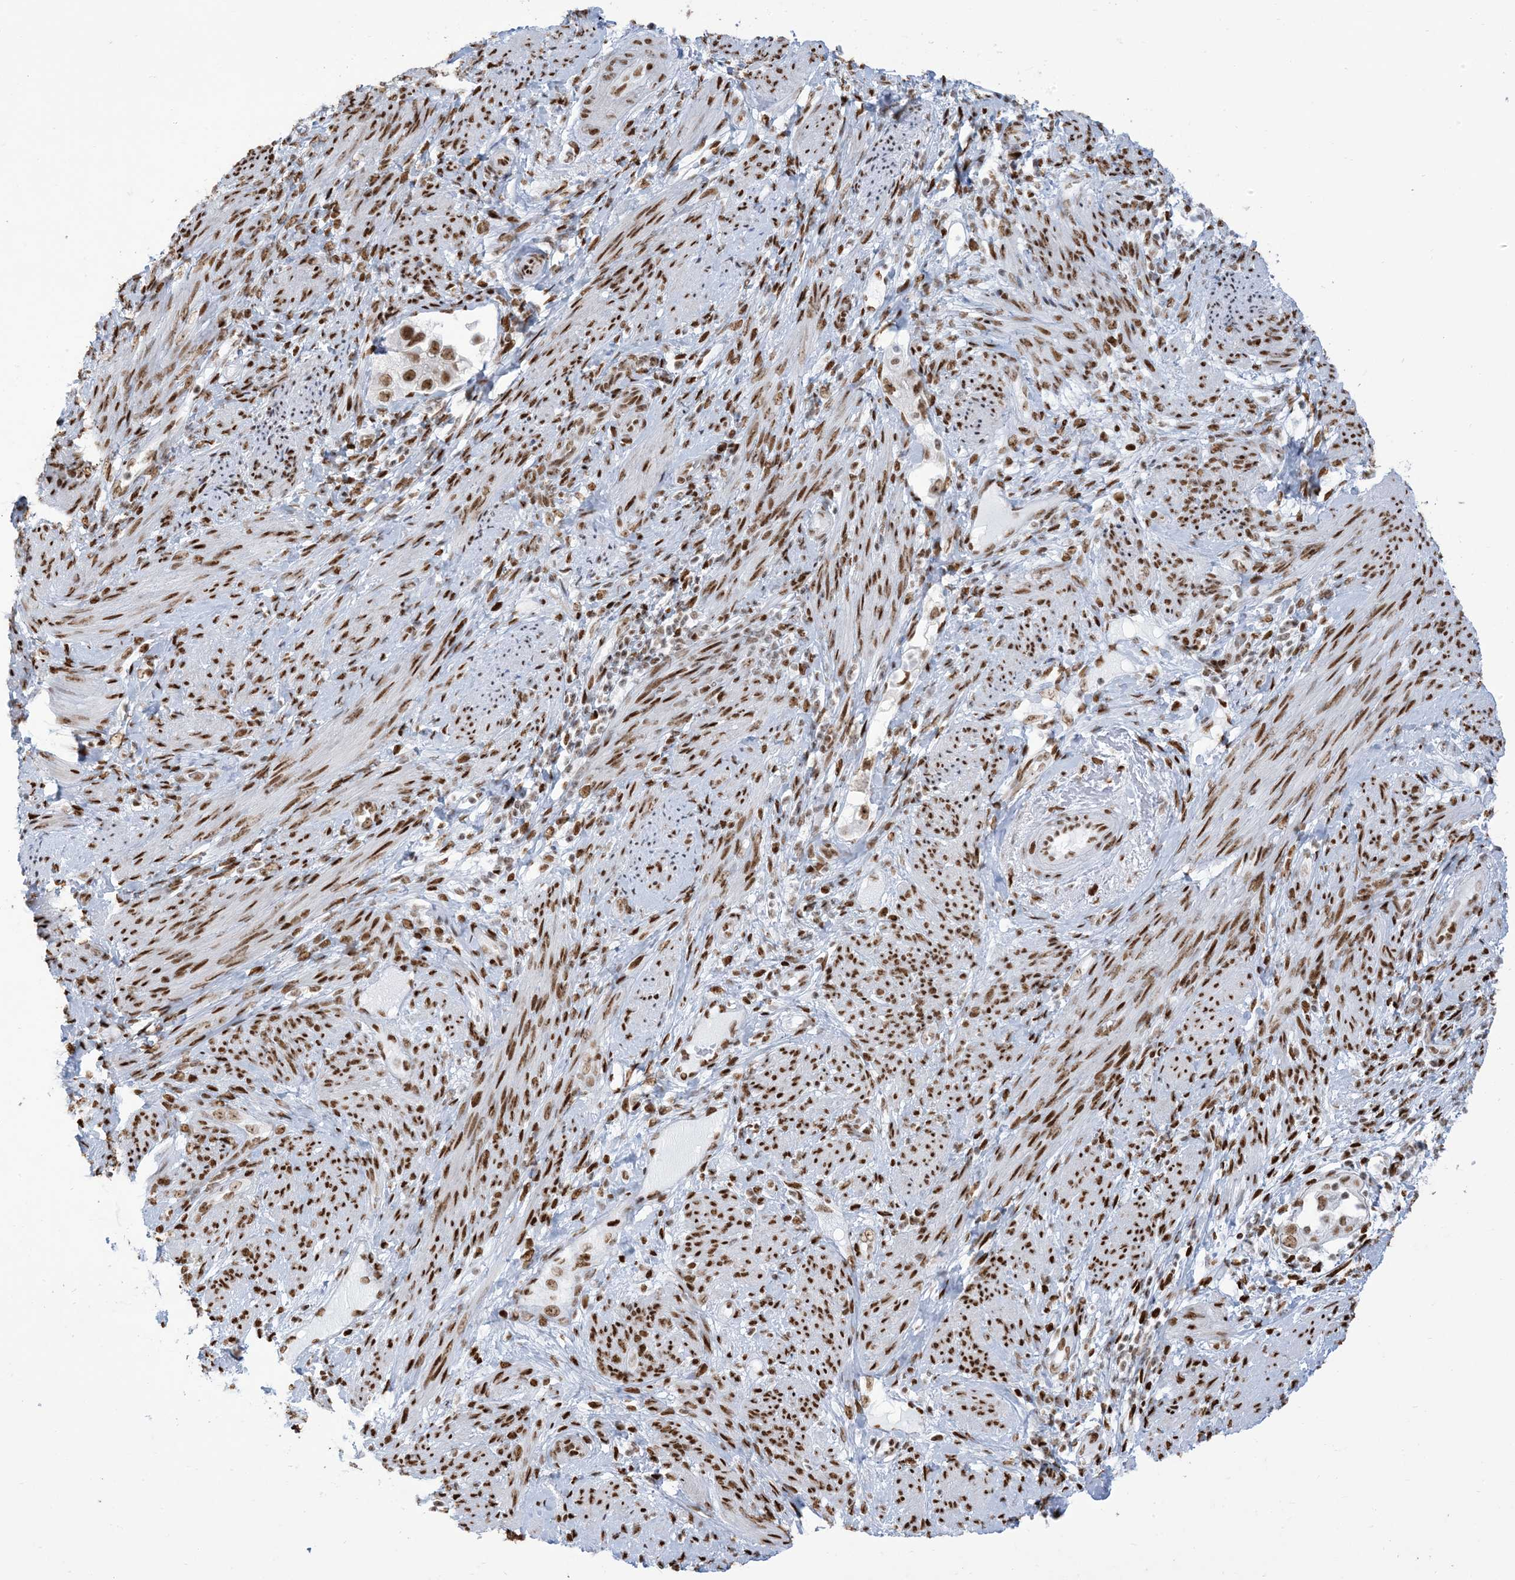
{"staining": {"intensity": "moderate", "quantity": ">75%", "location": "nuclear"}, "tissue": "endometrial cancer", "cell_type": "Tumor cells", "image_type": "cancer", "snomed": [{"axis": "morphology", "description": "Adenocarcinoma, NOS"}, {"axis": "topography", "description": "Endometrium"}], "caption": "Moderate nuclear expression is appreciated in about >75% of tumor cells in endometrial cancer (adenocarcinoma). The staining is performed using DAB (3,3'-diaminobenzidine) brown chromogen to label protein expression. The nuclei are counter-stained blue using hematoxylin.", "gene": "STAG1", "patient": {"sex": "female", "age": 85}}